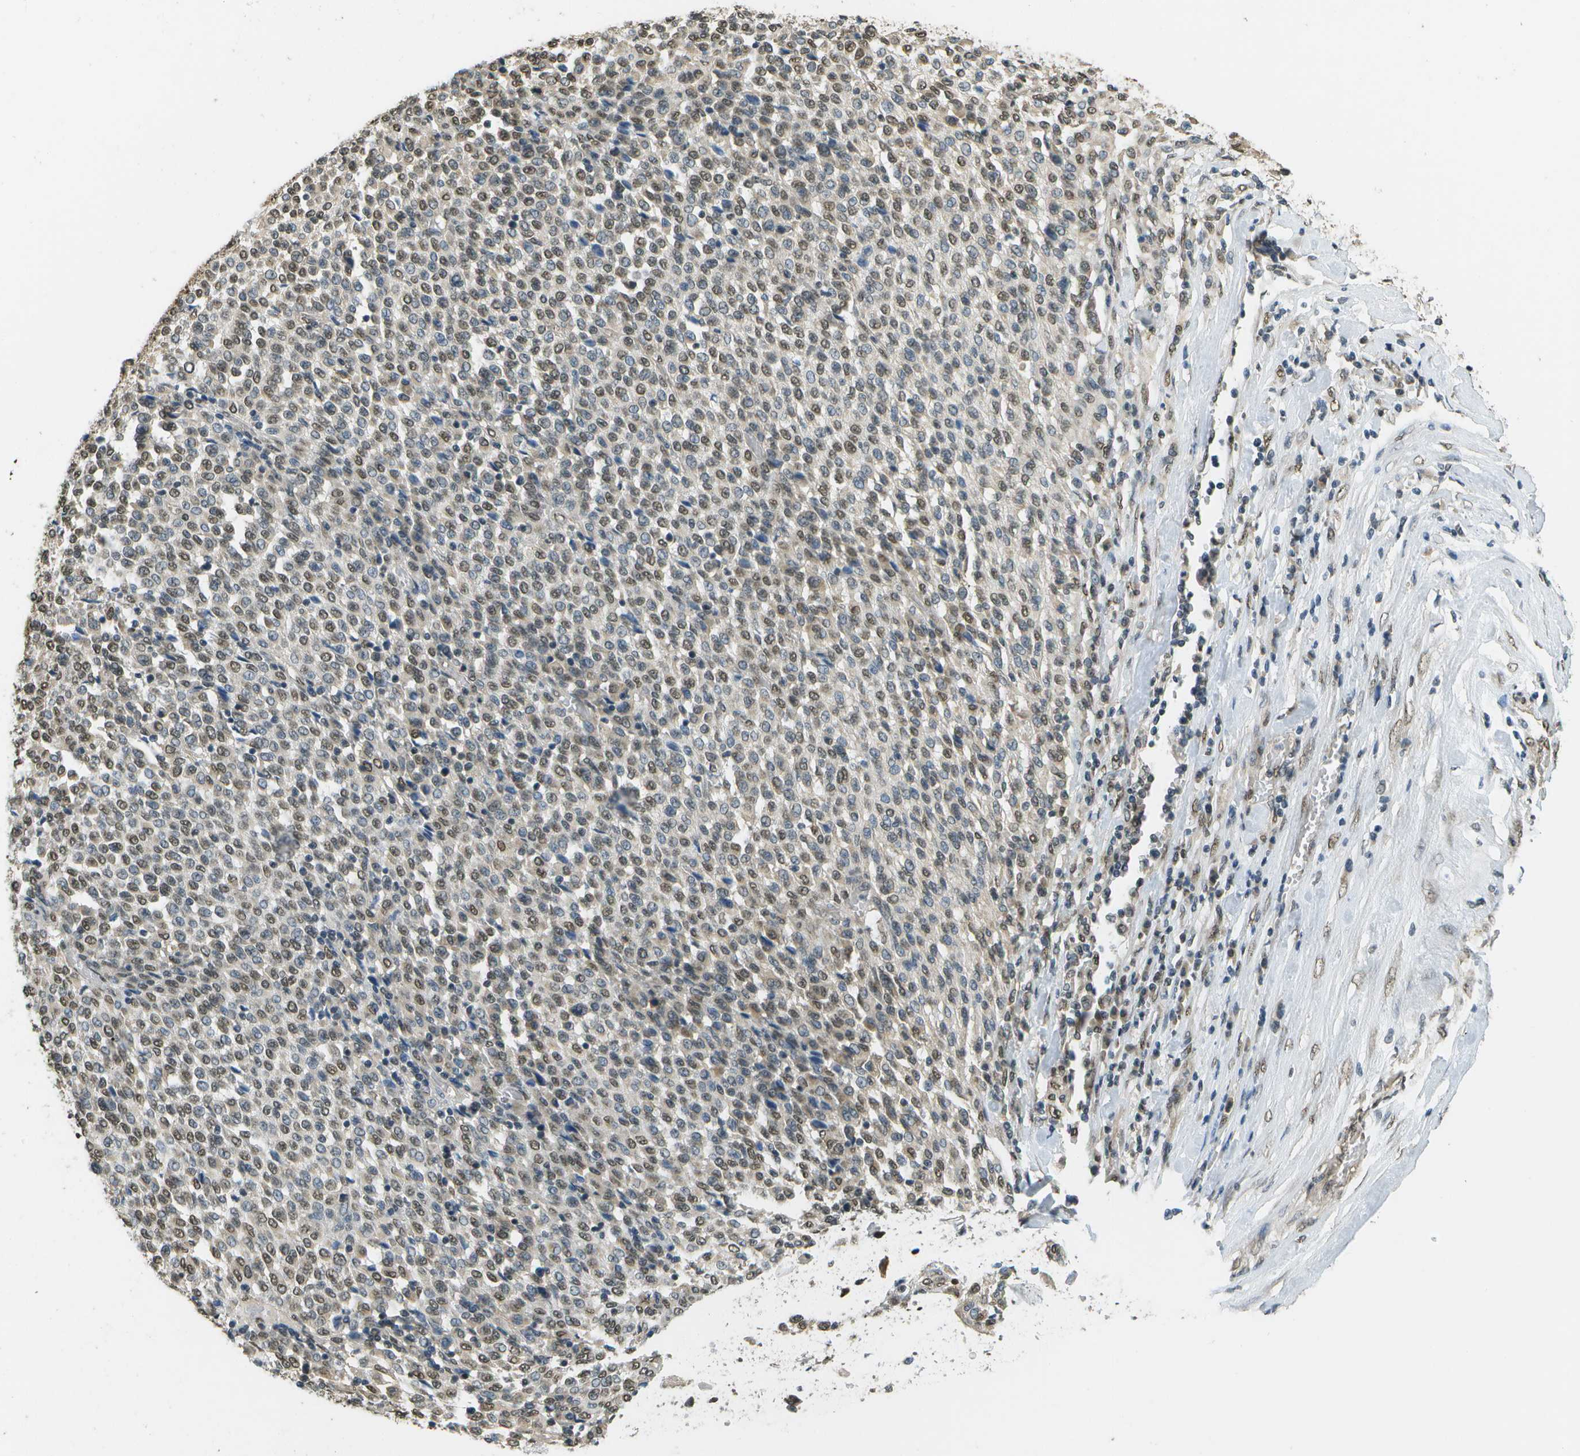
{"staining": {"intensity": "moderate", "quantity": "25%-75%", "location": "nuclear"}, "tissue": "melanoma", "cell_type": "Tumor cells", "image_type": "cancer", "snomed": [{"axis": "morphology", "description": "Malignant melanoma, Metastatic site"}, {"axis": "topography", "description": "Pancreas"}], "caption": "Protein expression analysis of human malignant melanoma (metastatic site) reveals moderate nuclear expression in about 25%-75% of tumor cells.", "gene": "ABL2", "patient": {"sex": "female", "age": 30}}